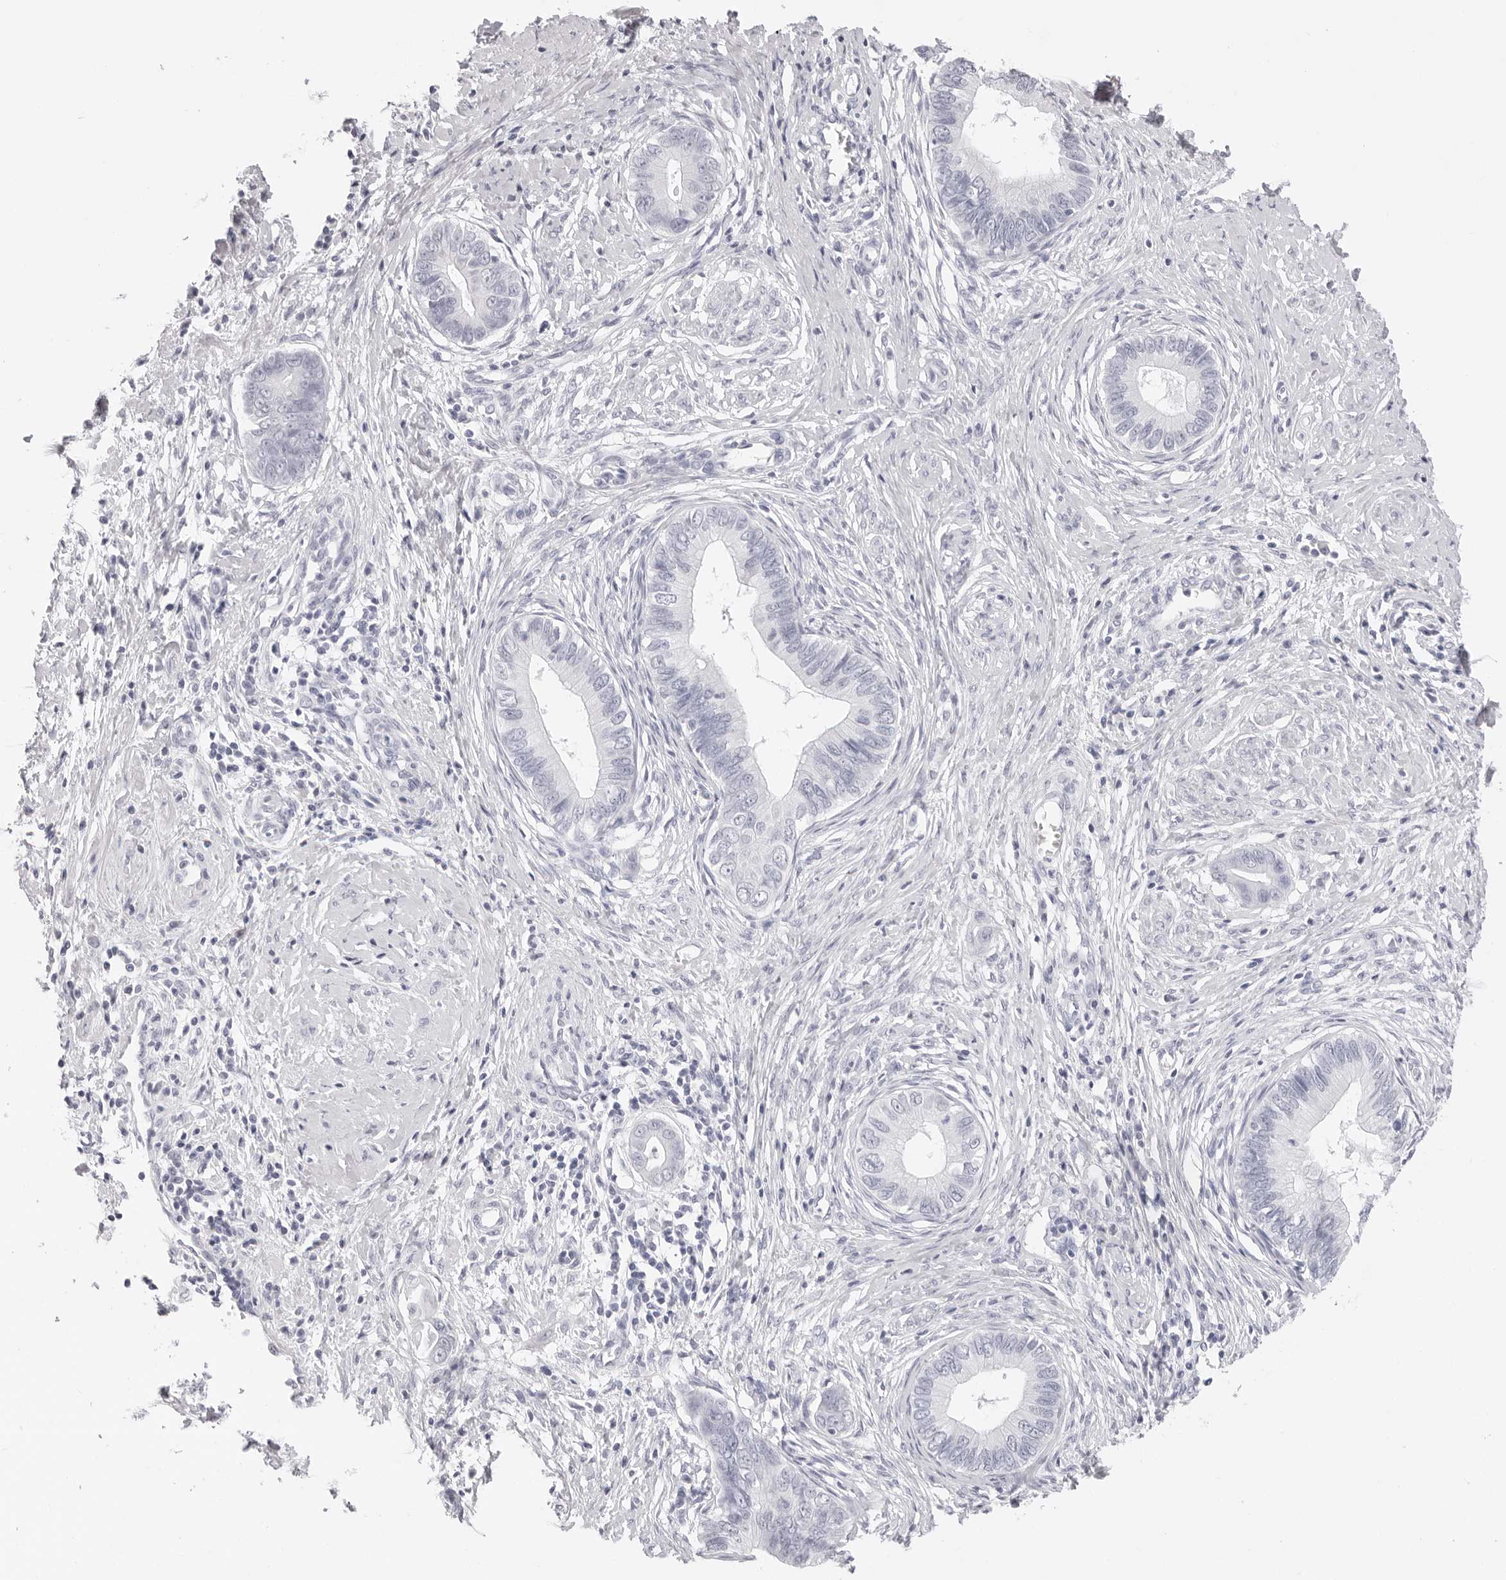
{"staining": {"intensity": "negative", "quantity": "none", "location": "none"}, "tissue": "cervical cancer", "cell_type": "Tumor cells", "image_type": "cancer", "snomed": [{"axis": "morphology", "description": "Adenocarcinoma, NOS"}, {"axis": "topography", "description": "Cervix"}], "caption": "IHC of cervical cancer displays no positivity in tumor cells.", "gene": "CST5", "patient": {"sex": "female", "age": 44}}